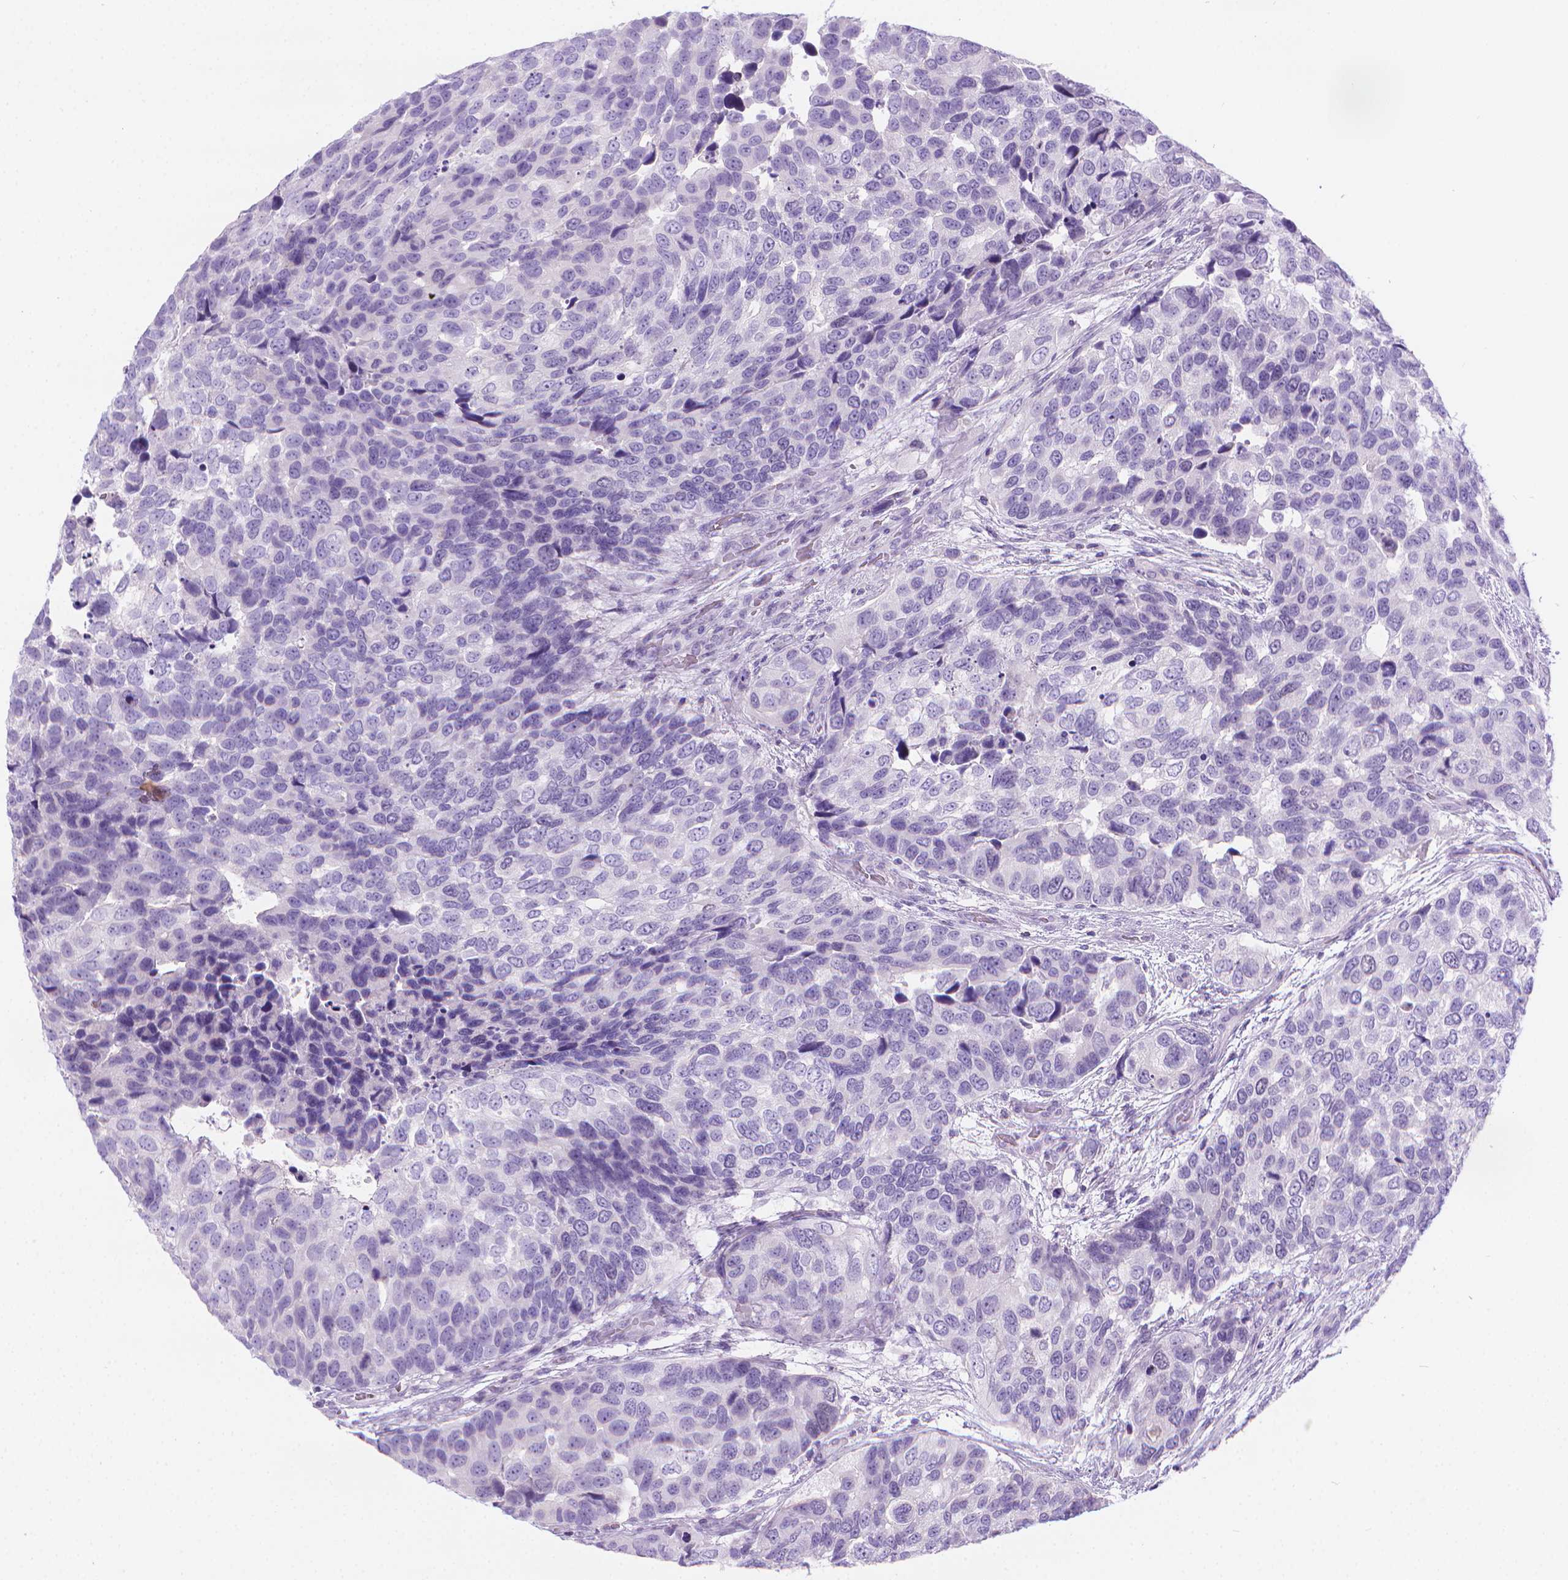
{"staining": {"intensity": "negative", "quantity": "none", "location": "none"}, "tissue": "urothelial cancer", "cell_type": "Tumor cells", "image_type": "cancer", "snomed": [{"axis": "morphology", "description": "Urothelial carcinoma, High grade"}, {"axis": "topography", "description": "Urinary bladder"}], "caption": "This is an immunohistochemistry photomicrograph of human urothelial cancer. There is no expression in tumor cells.", "gene": "SPAG6", "patient": {"sex": "male", "age": 60}}